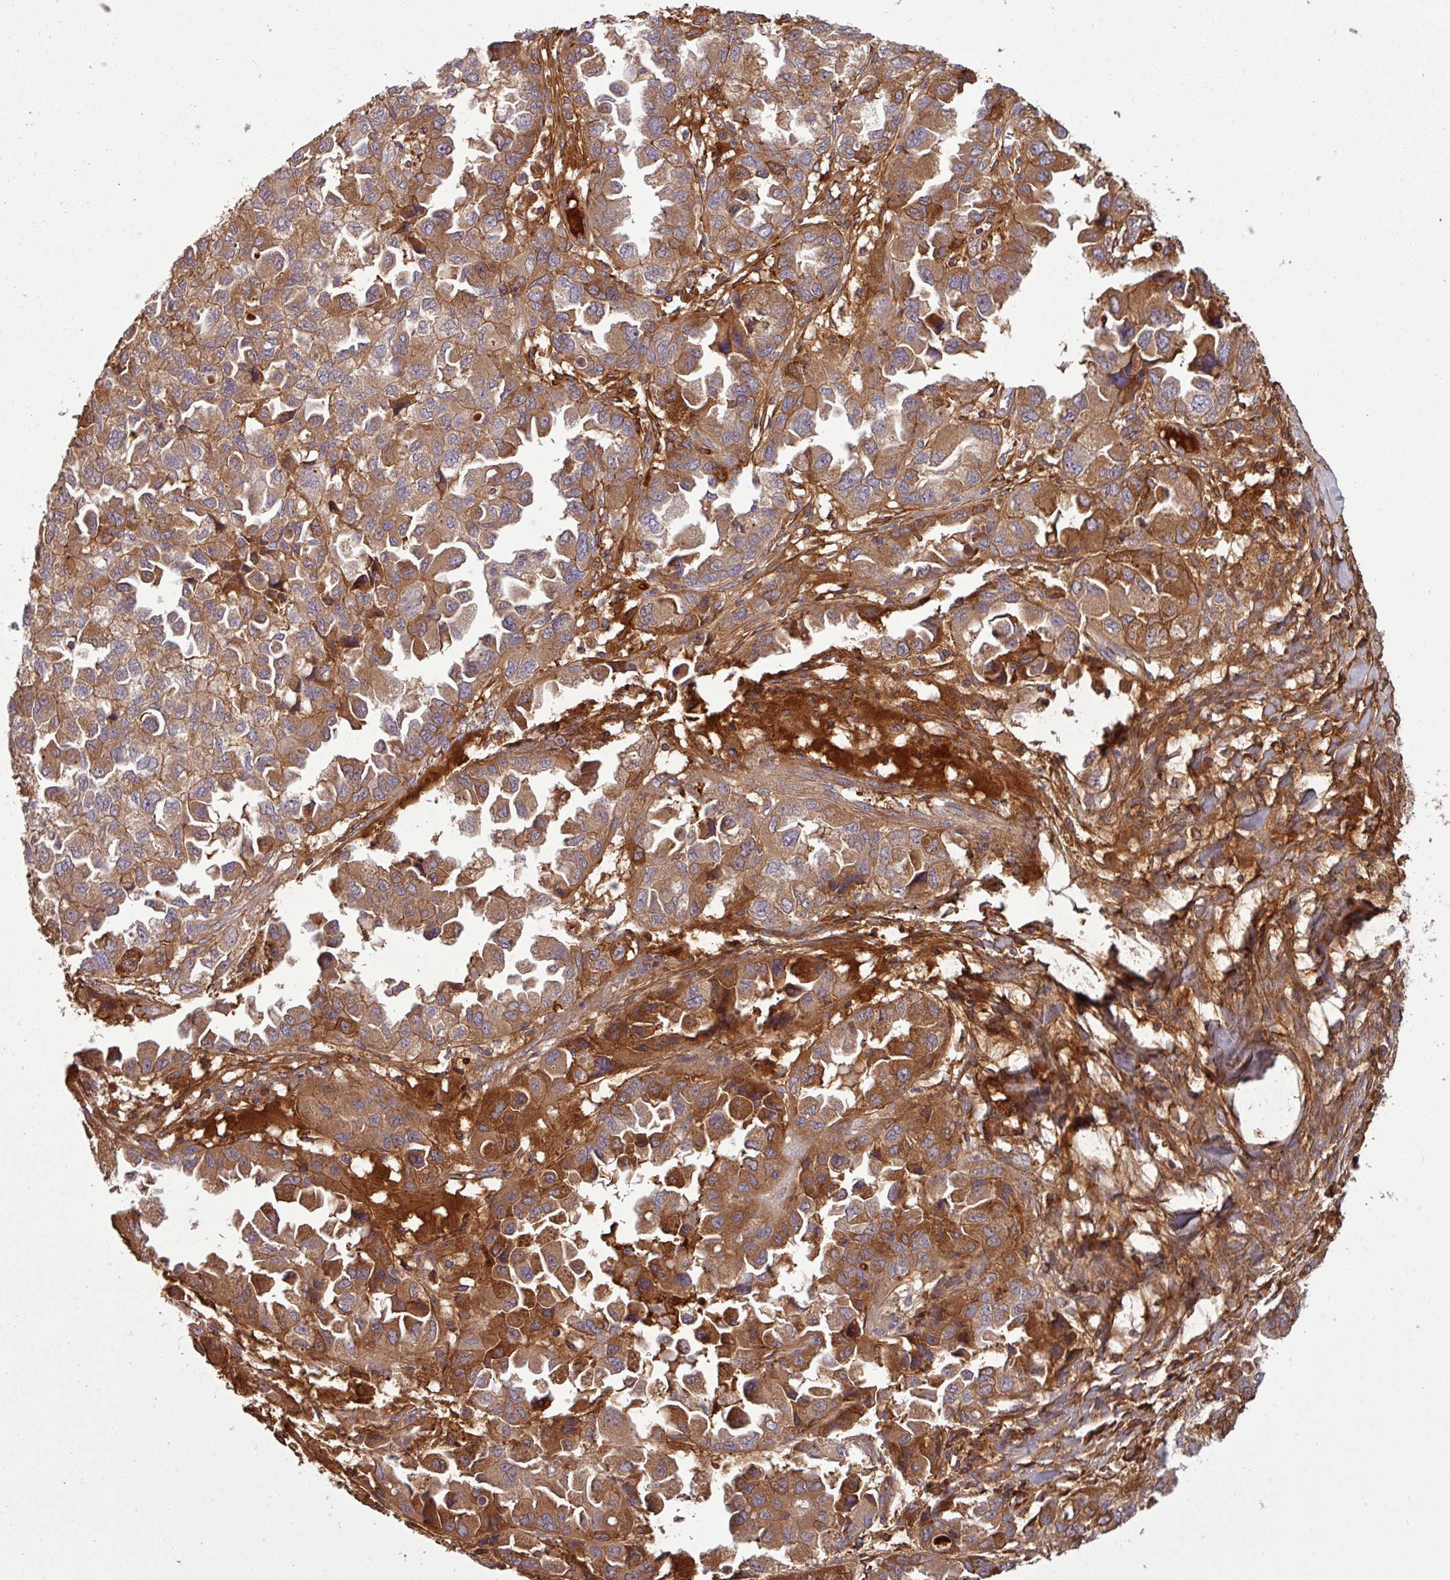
{"staining": {"intensity": "moderate", "quantity": ">75%", "location": "cytoplasmic/membranous"}, "tissue": "ovarian cancer", "cell_type": "Tumor cells", "image_type": "cancer", "snomed": [{"axis": "morphology", "description": "Cystadenocarcinoma, serous, NOS"}, {"axis": "topography", "description": "Ovary"}], "caption": "Ovarian serous cystadenocarcinoma tissue exhibits moderate cytoplasmic/membranous positivity in approximately >75% of tumor cells (brown staining indicates protein expression, while blue staining denotes nuclei).", "gene": "C4B", "patient": {"sex": "female", "age": 84}}